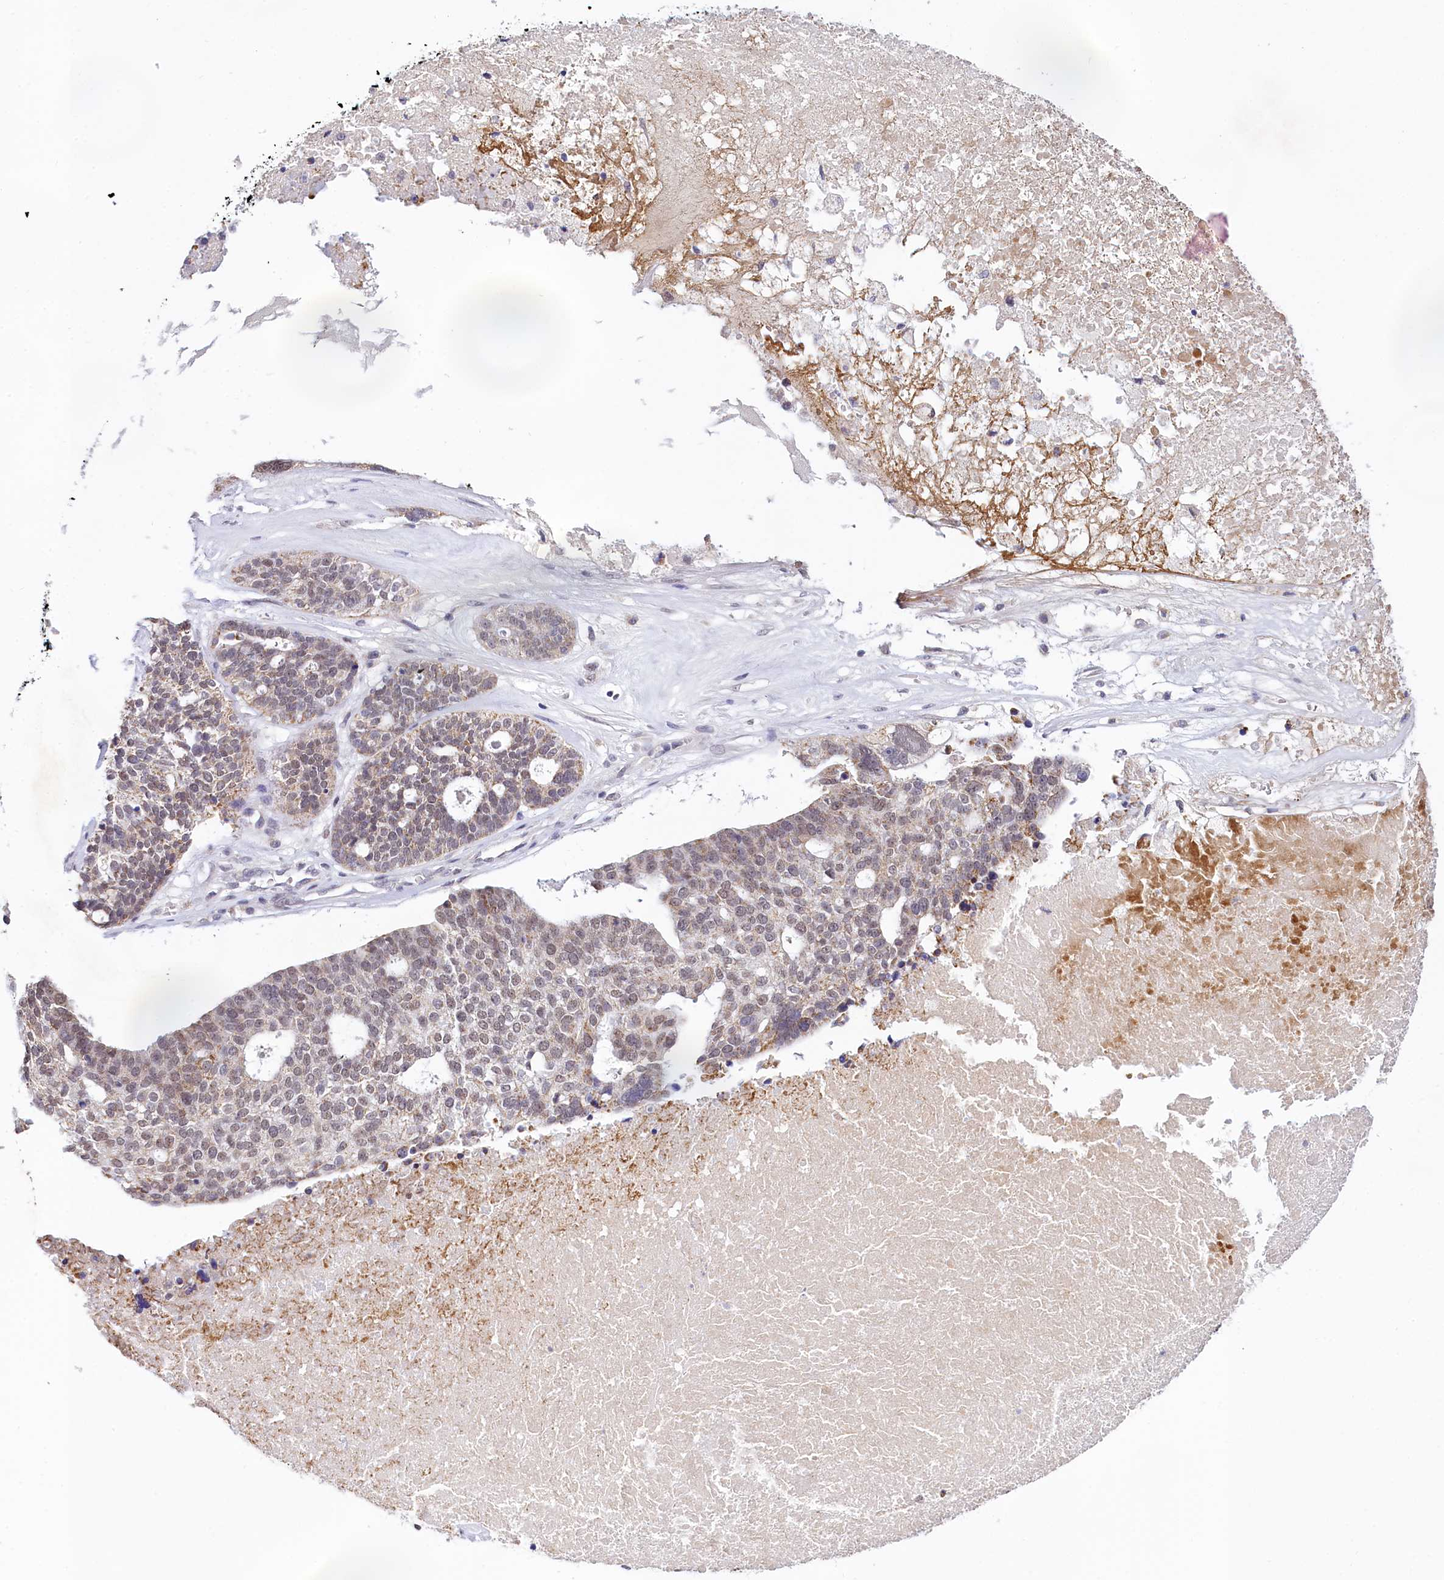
{"staining": {"intensity": "weak", "quantity": "25%-75%", "location": "cytoplasmic/membranous"}, "tissue": "ovarian cancer", "cell_type": "Tumor cells", "image_type": "cancer", "snomed": [{"axis": "morphology", "description": "Cystadenocarcinoma, serous, NOS"}, {"axis": "topography", "description": "Ovary"}], "caption": "Immunohistochemical staining of human ovarian serous cystadenocarcinoma demonstrates low levels of weak cytoplasmic/membranous positivity in approximately 25%-75% of tumor cells.", "gene": "PPHLN1", "patient": {"sex": "female", "age": 59}}